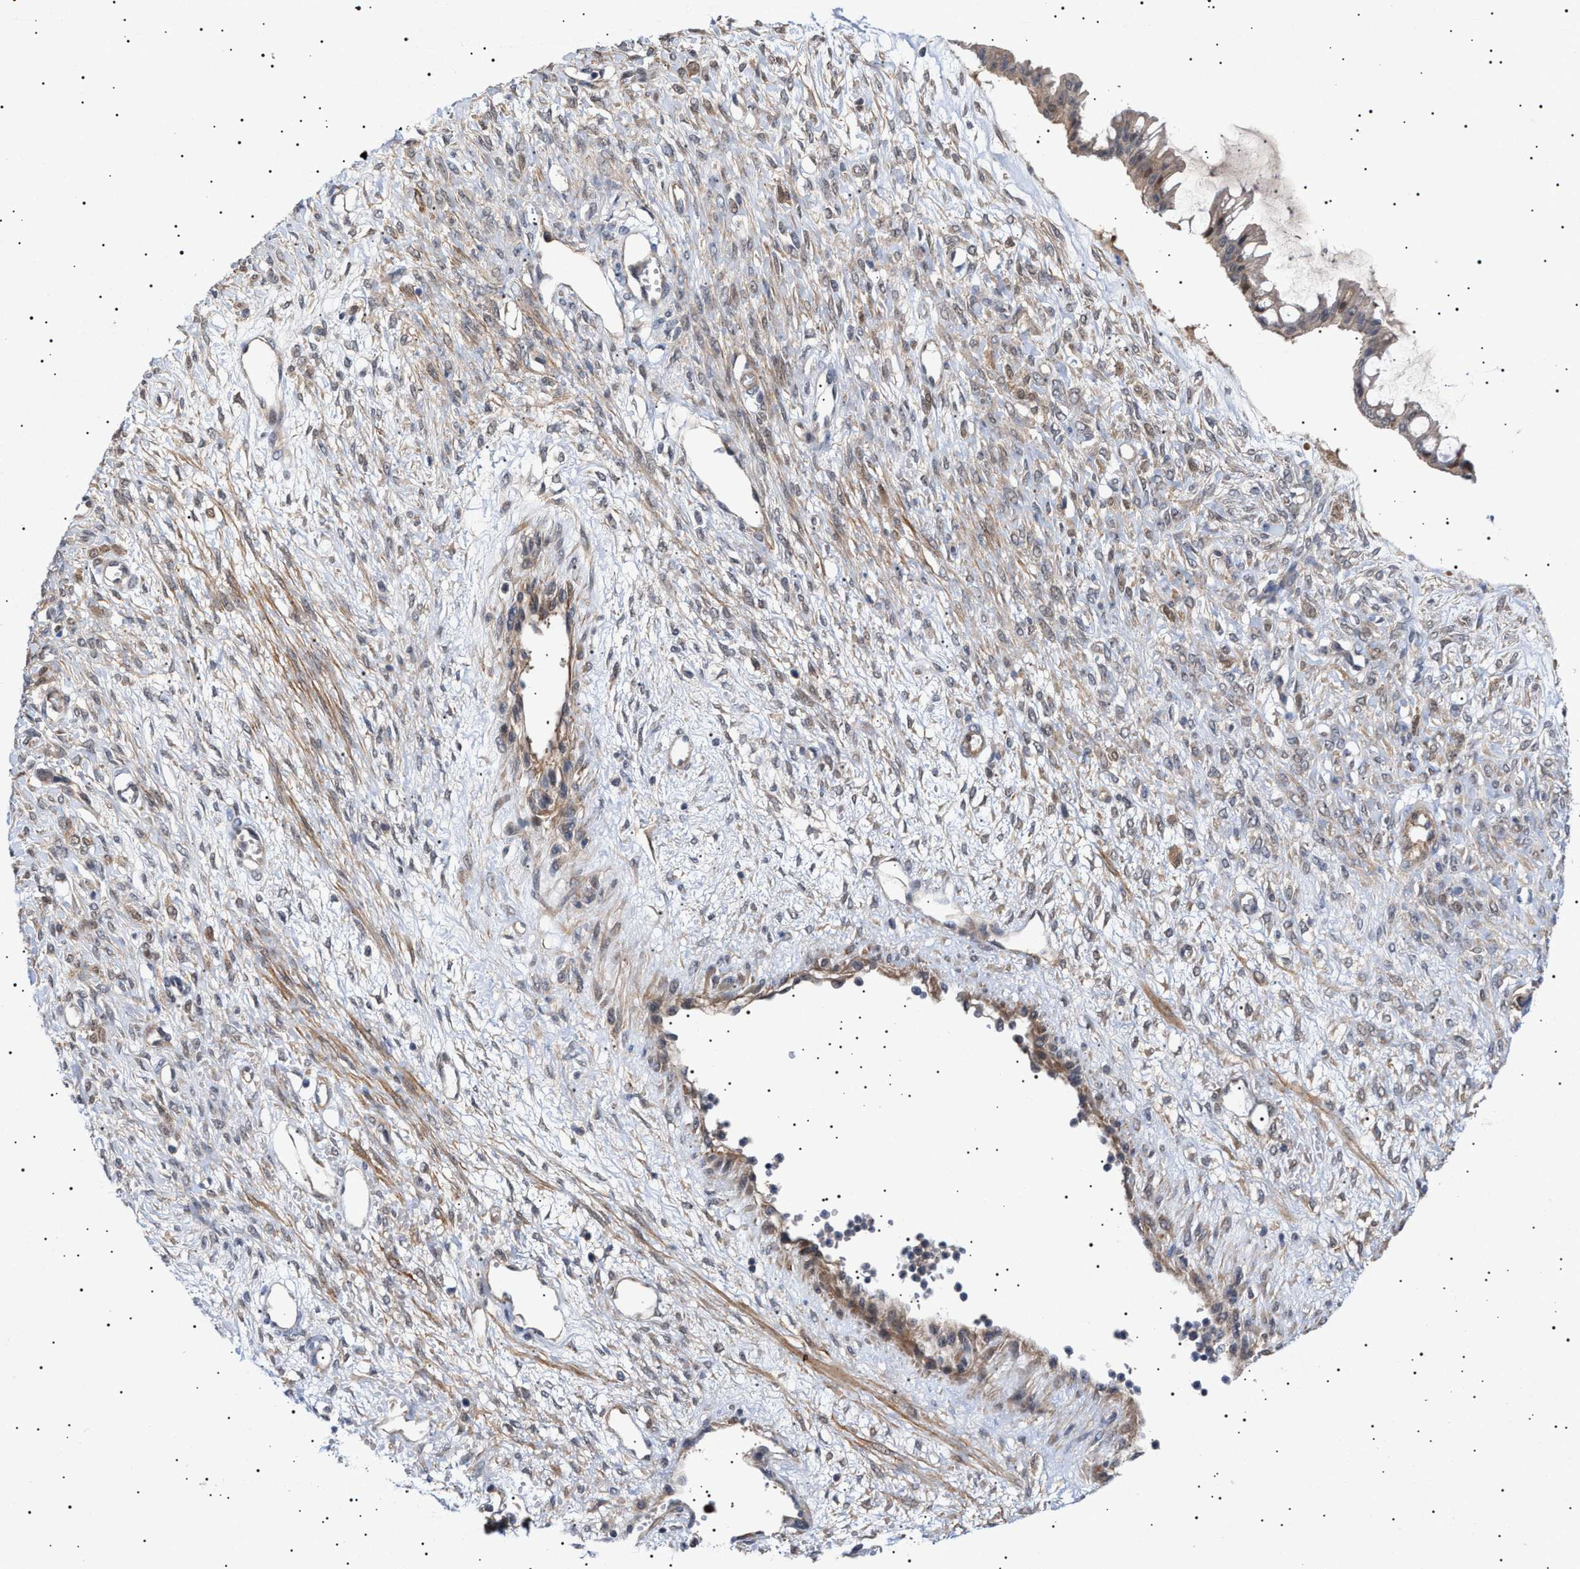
{"staining": {"intensity": "weak", "quantity": ">75%", "location": "cytoplasmic/membranous"}, "tissue": "ovarian cancer", "cell_type": "Tumor cells", "image_type": "cancer", "snomed": [{"axis": "morphology", "description": "Cystadenocarcinoma, mucinous, NOS"}, {"axis": "topography", "description": "Ovary"}], "caption": "Immunohistochemical staining of human ovarian cancer (mucinous cystadenocarcinoma) exhibits low levels of weak cytoplasmic/membranous staining in about >75% of tumor cells.", "gene": "NPLOC4", "patient": {"sex": "female", "age": 73}}